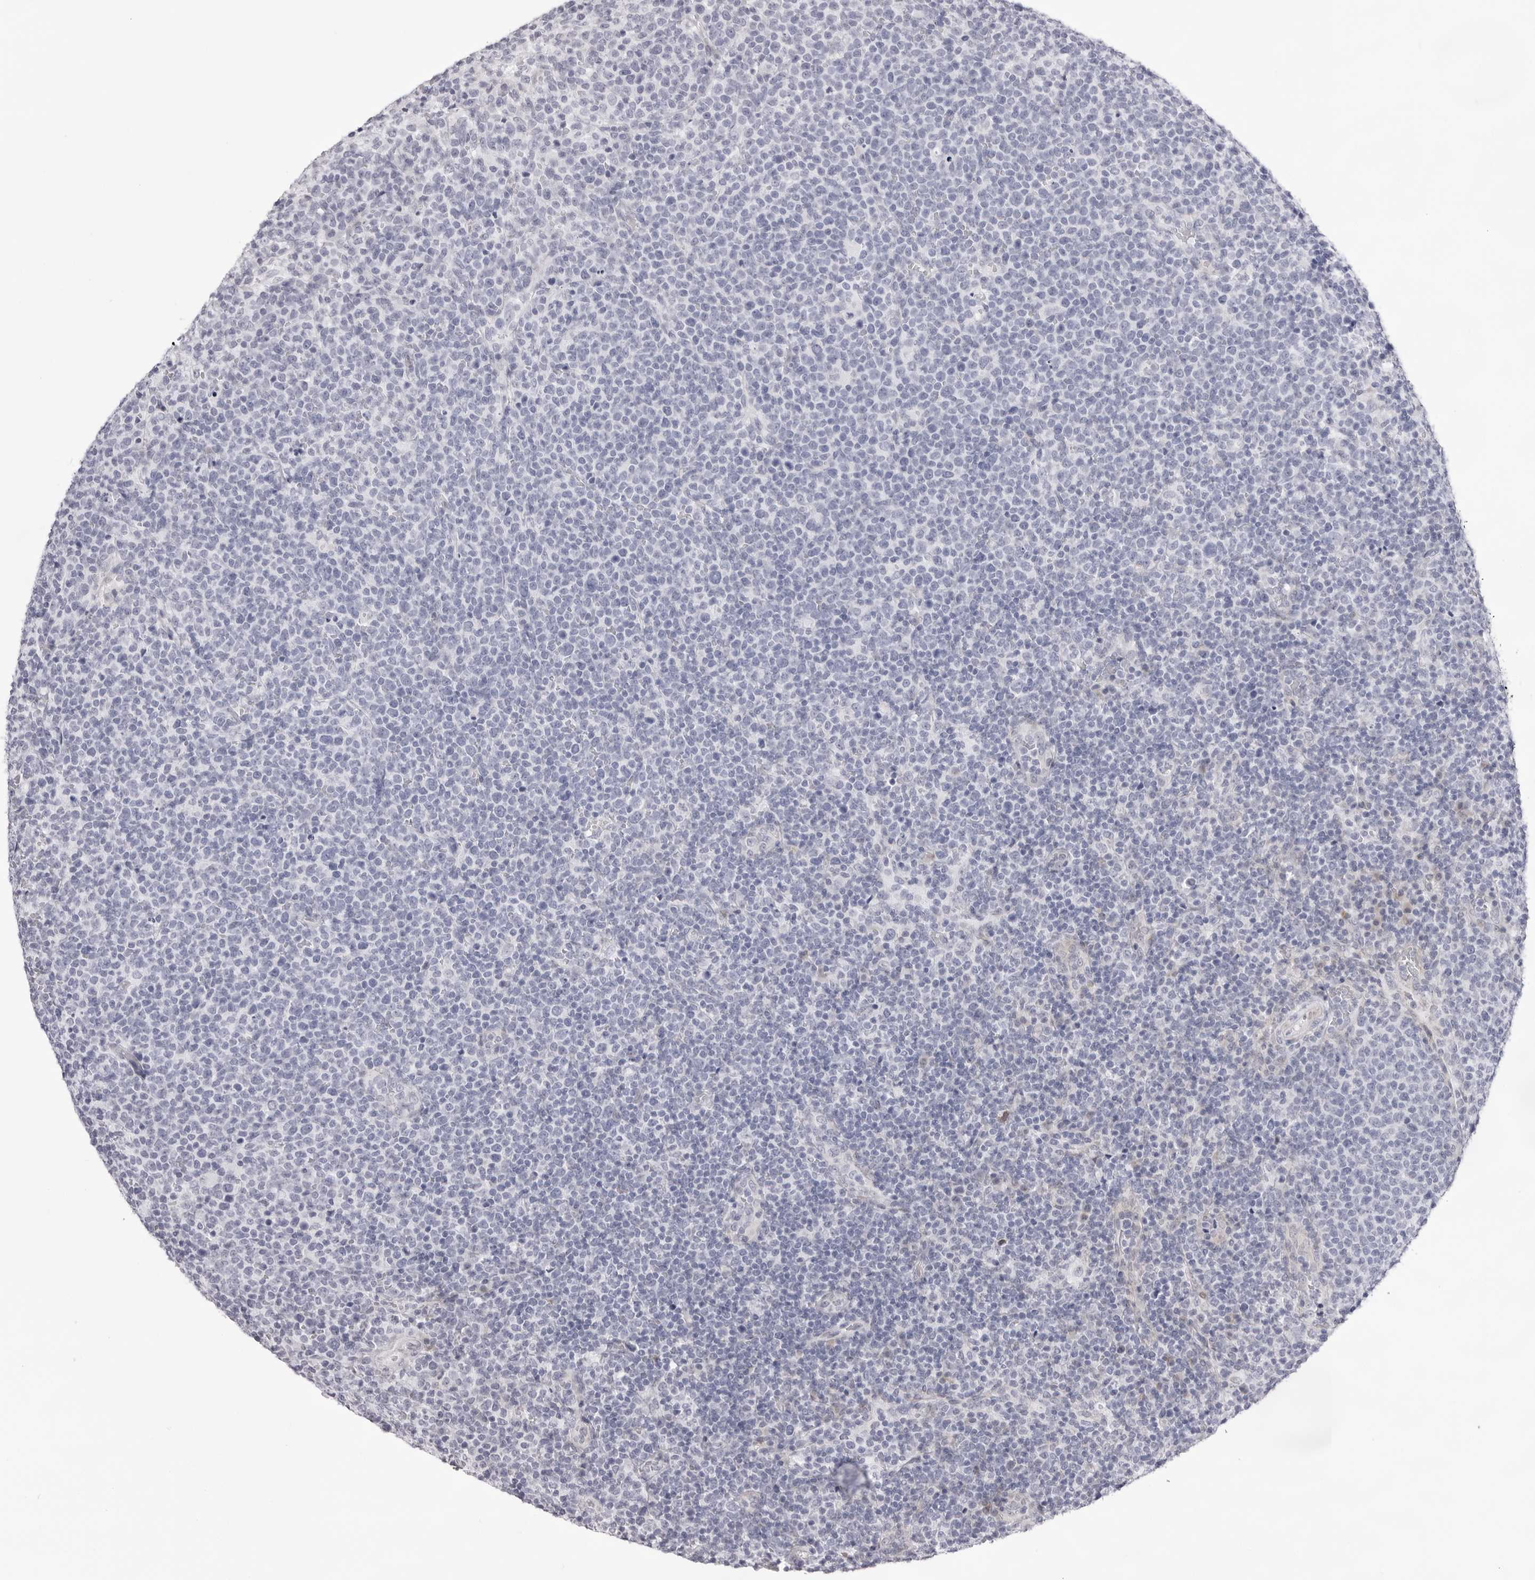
{"staining": {"intensity": "negative", "quantity": "none", "location": "none"}, "tissue": "lymphoma", "cell_type": "Tumor cells", "image_type": "cancer", "snomed": [{"axis": "morphology", "description": "Malignant lymphoma, non-Hodgkin's type, High grade"}, {"axis": "topography", "description": "Lymph node"}], "caption": "Tumor cells are negative for protein expression in human lymphoma. (DAB immunohistochemistry (IHC) visualized using brightfield microscopy, high magnification).", "gene": "SMIM2", "patient": {"sex": "male", "age": 61}}